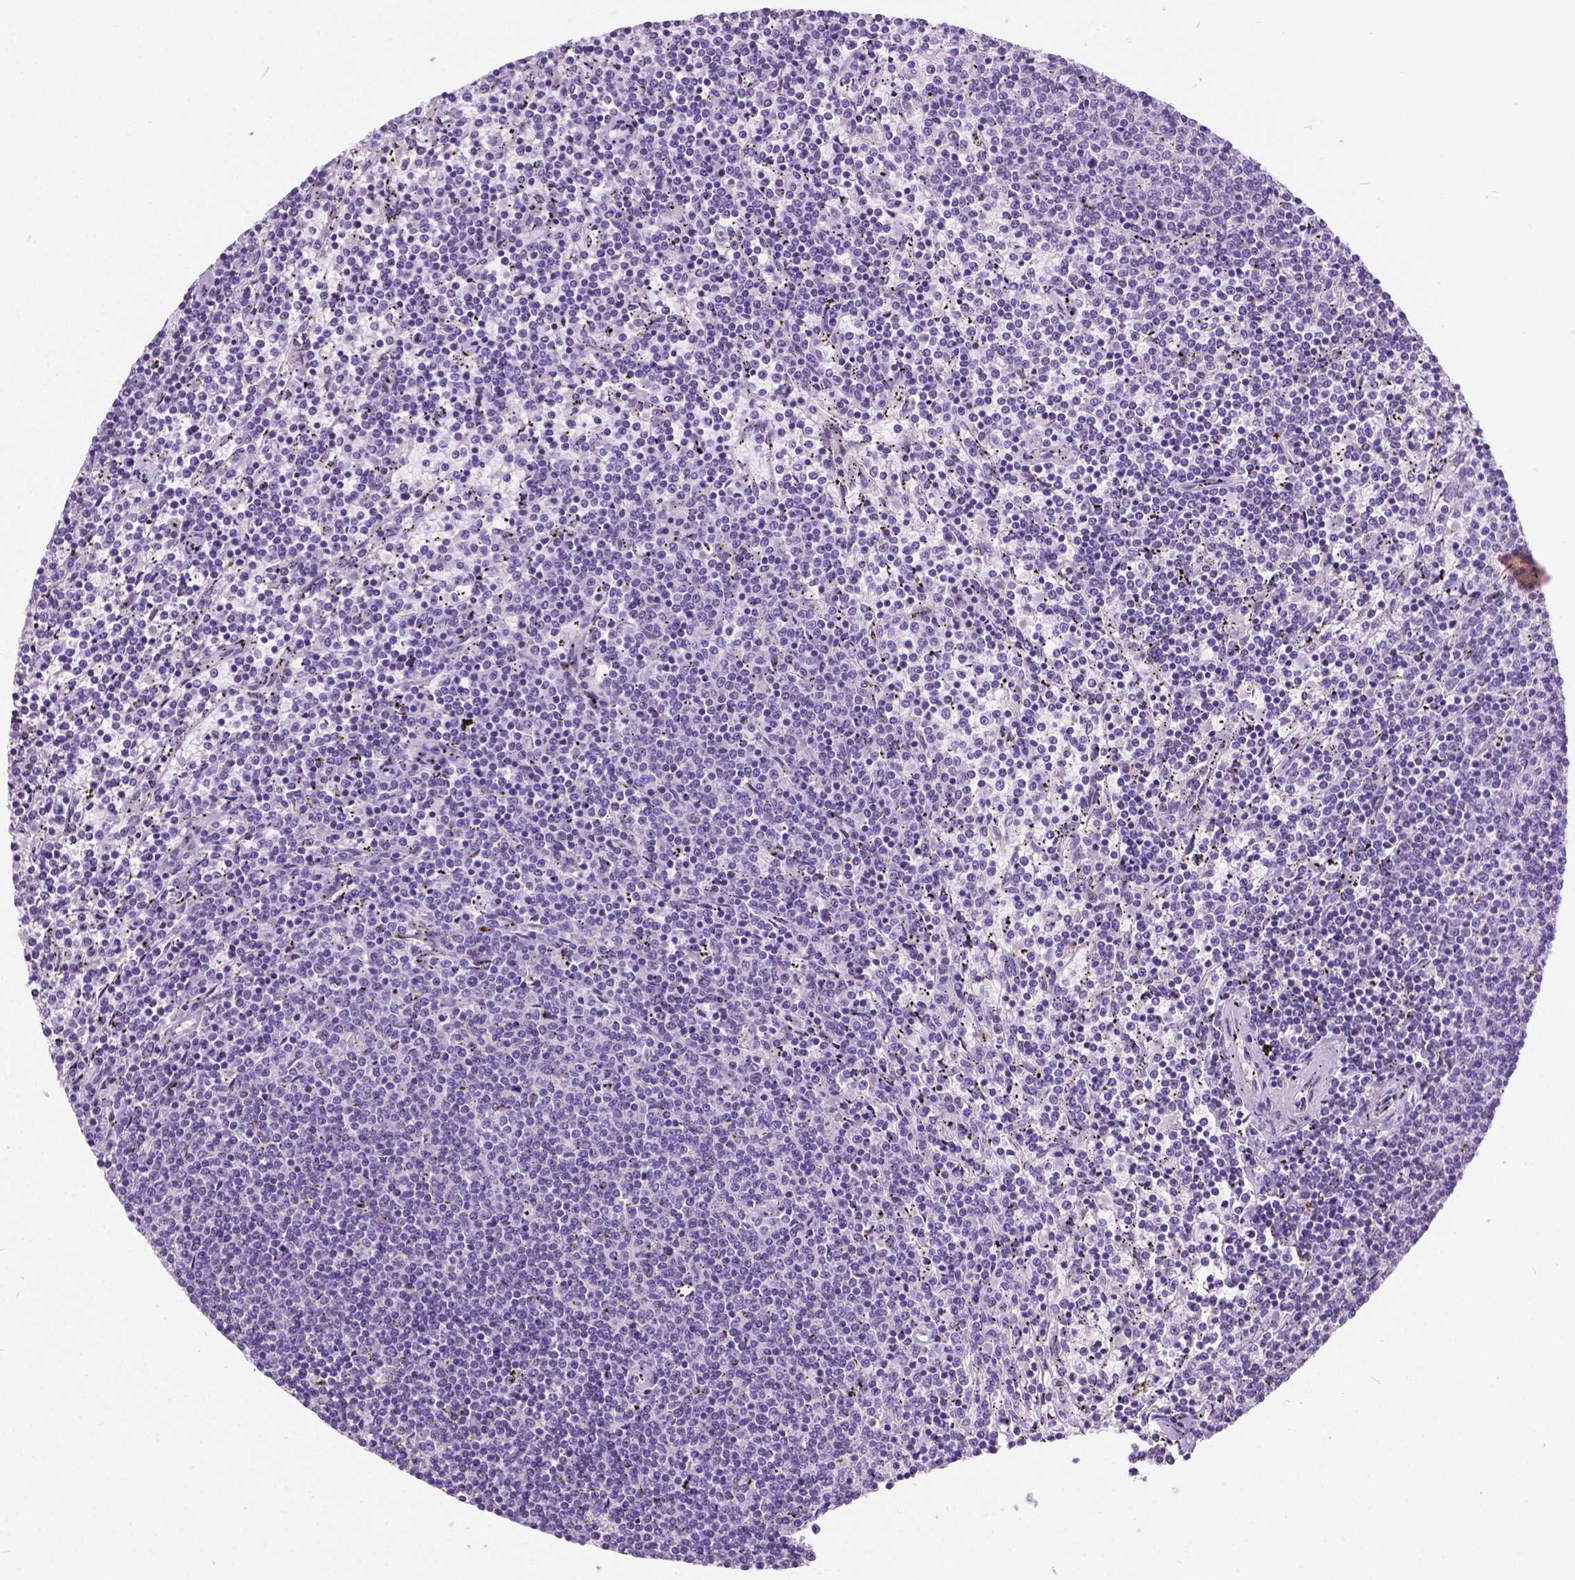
{"staining": {"intensity": "negative", "quantity": "none", "location": "none"}, "tissue": "lymphoma", "cell_type": "Tumor cells", "image_type": "cancer", "snomed": [{"axis": "morphology", "description": "Malignant lymphoma, non-Hodgkin's type, Low grade"}, {"axis": "topography", "description": "Spleen"}], "caption": "Malignant lymphoma, non-Hodgkin's type (low-grade) was stained to show a protein in brown. There is no significant staining in tumor cells.", "gene": "ARMS2", "patient": {"sex": "female", "age": 50}}